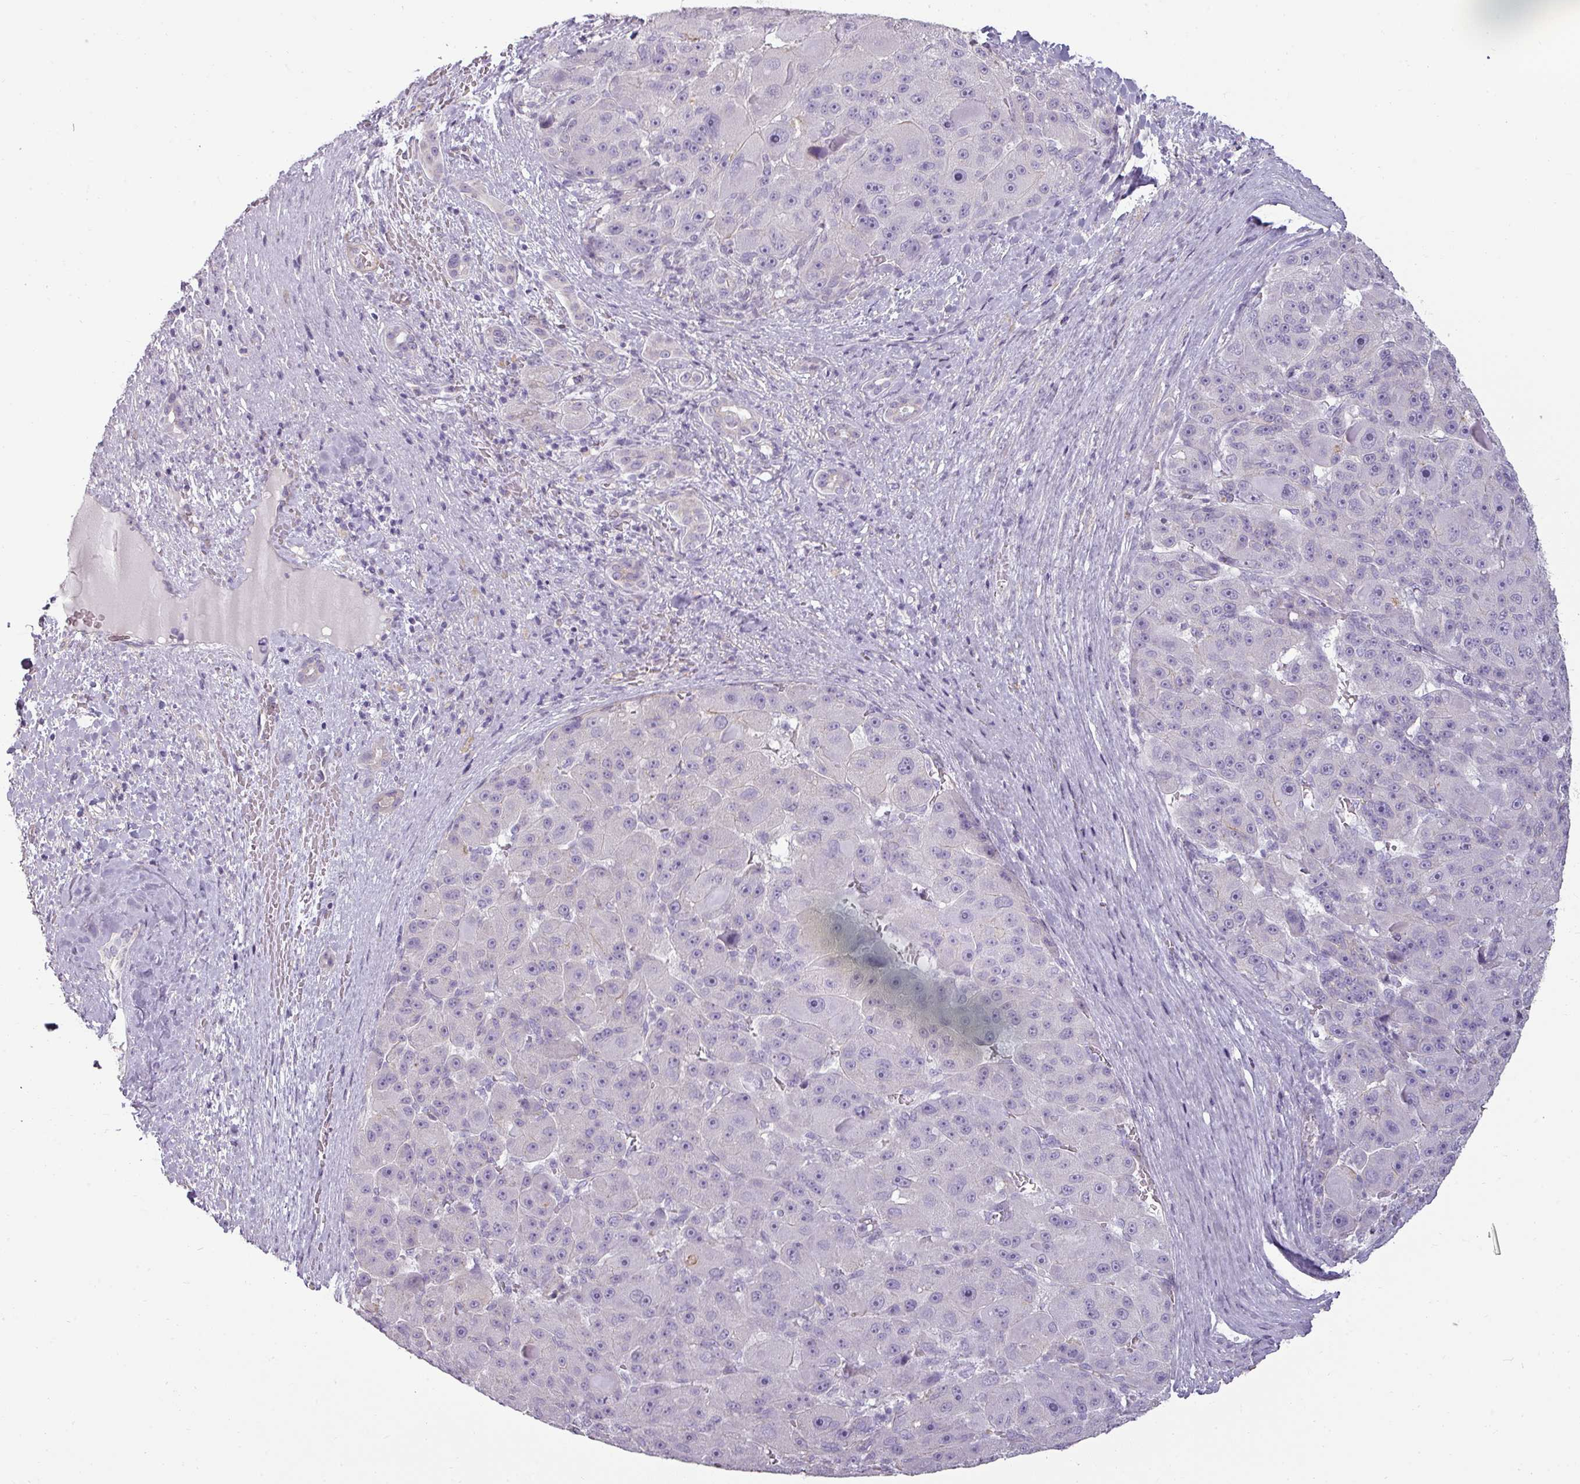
{"staining": {"intensity": "negative", "quantity": "none", "location": "none"}, "tissue": "liver cancer", "cell_type": "Tumor cells", "image_type": "cancer", "snomed": [{"axis": "morphology", "description": "Carcinoma, Hepatocellular, NOS"}, {"axis": "topography", "description": "Liver"}], "caption": "High magnification brightfield microscopy of liver cancer (hepatocellular carcinoma) stained with DAB (3,3'-diaminobenzidine) (brown) and counterstained with hematoxylin (blue): tumor cells show no significant staining.", "gene": "ASB1", "patient": {"sex": "male", "age": 76}}